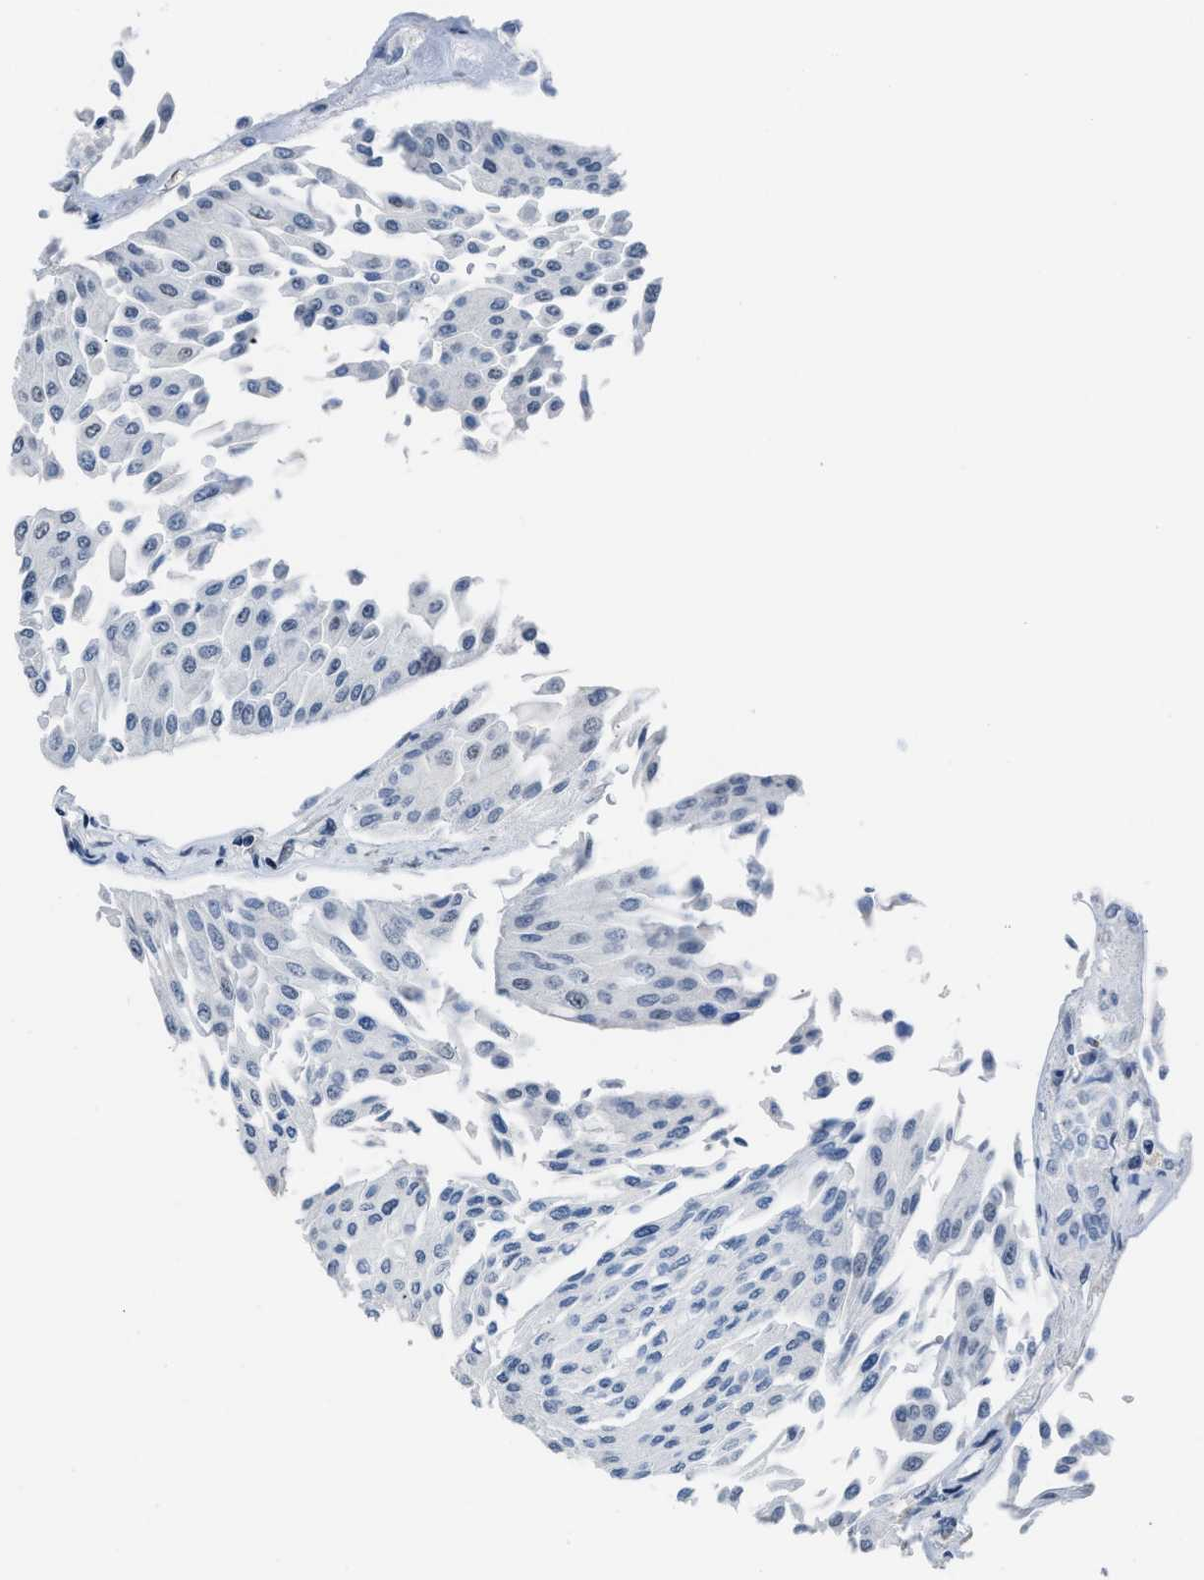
{"staining": {"intensity": "negative", "quantity": "none", "location": "none"}, "tissue": "urothelial cancer", "cell_type": "Tumor cells", "image_type": "cancer", "snomed": [{"axis": "morphology", "description": "Urothelial carcinoma, Low grade"}, {"axis": "topography", "description": "Urinary bladder"}], "caption": "A histopathology image of human urothelial cancer is negative for staining in tumor cells.", "gene": "TERF2IP", "patient": {"sex": "male", "age": 67}}